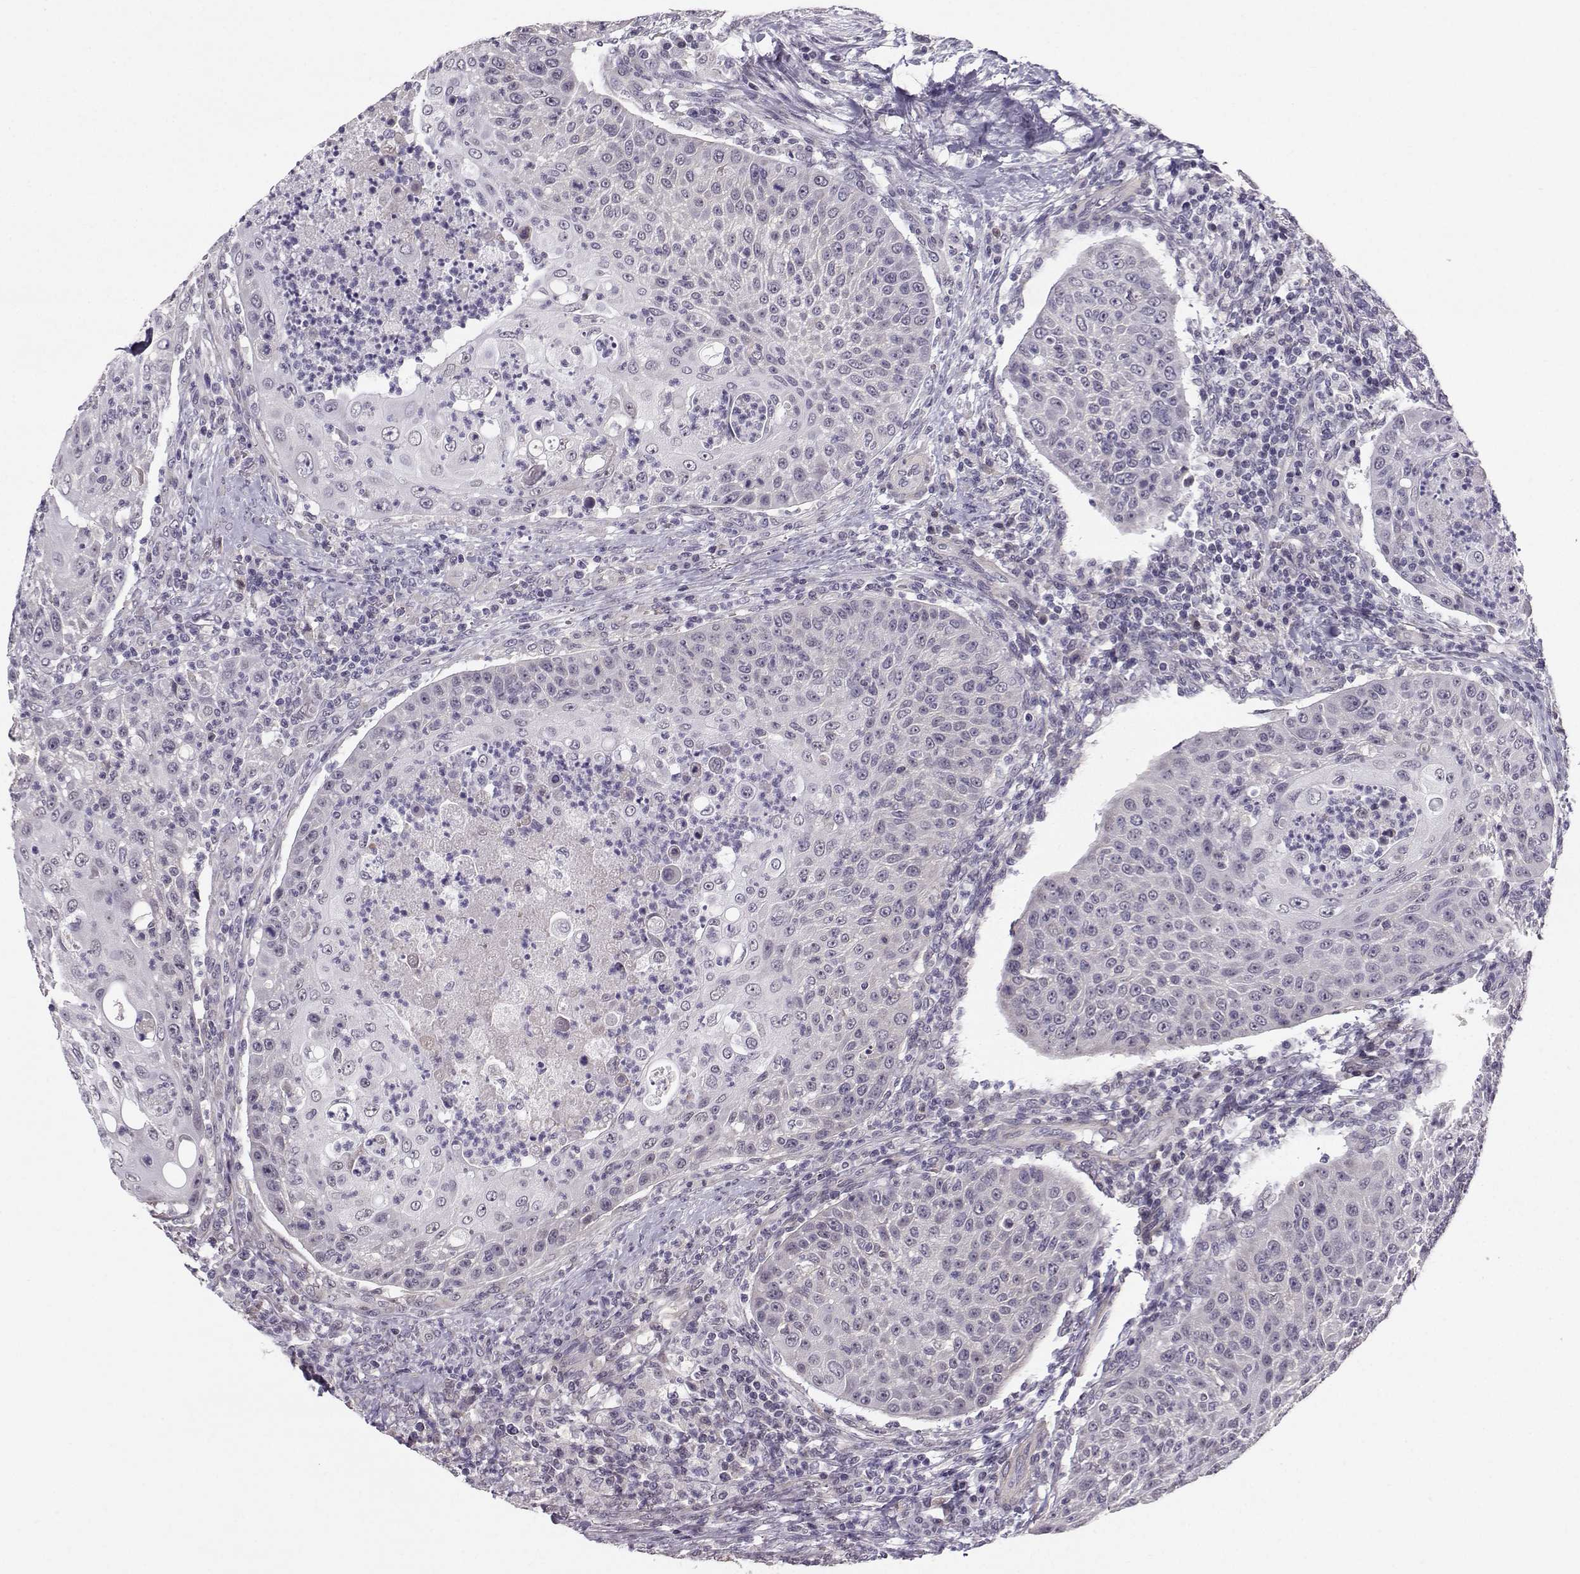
{"staining": {"intensity": "negative", "quantity": "none", "location": "none"}, "tissue": "head and neck cancer", "cell_type": "Tumor cells", "image_type": "cancer", "snomed": [{"axis": "morphology", "description": "Squamous cell carcinoma, NOS"}, {"axis": "topography", "description": "Head-Neck"}], "caption": "A photomicrograph of head and neck cancer stained for a protein shows no brown staining in tumor cells. (Stains: DAB immunohistochemistry with hematoxylin counter stain, Microscopy: brightfield microscopy at high magnification).", "gene": "TSPYL5", "patient": {"sex": "male", "age": 69}}